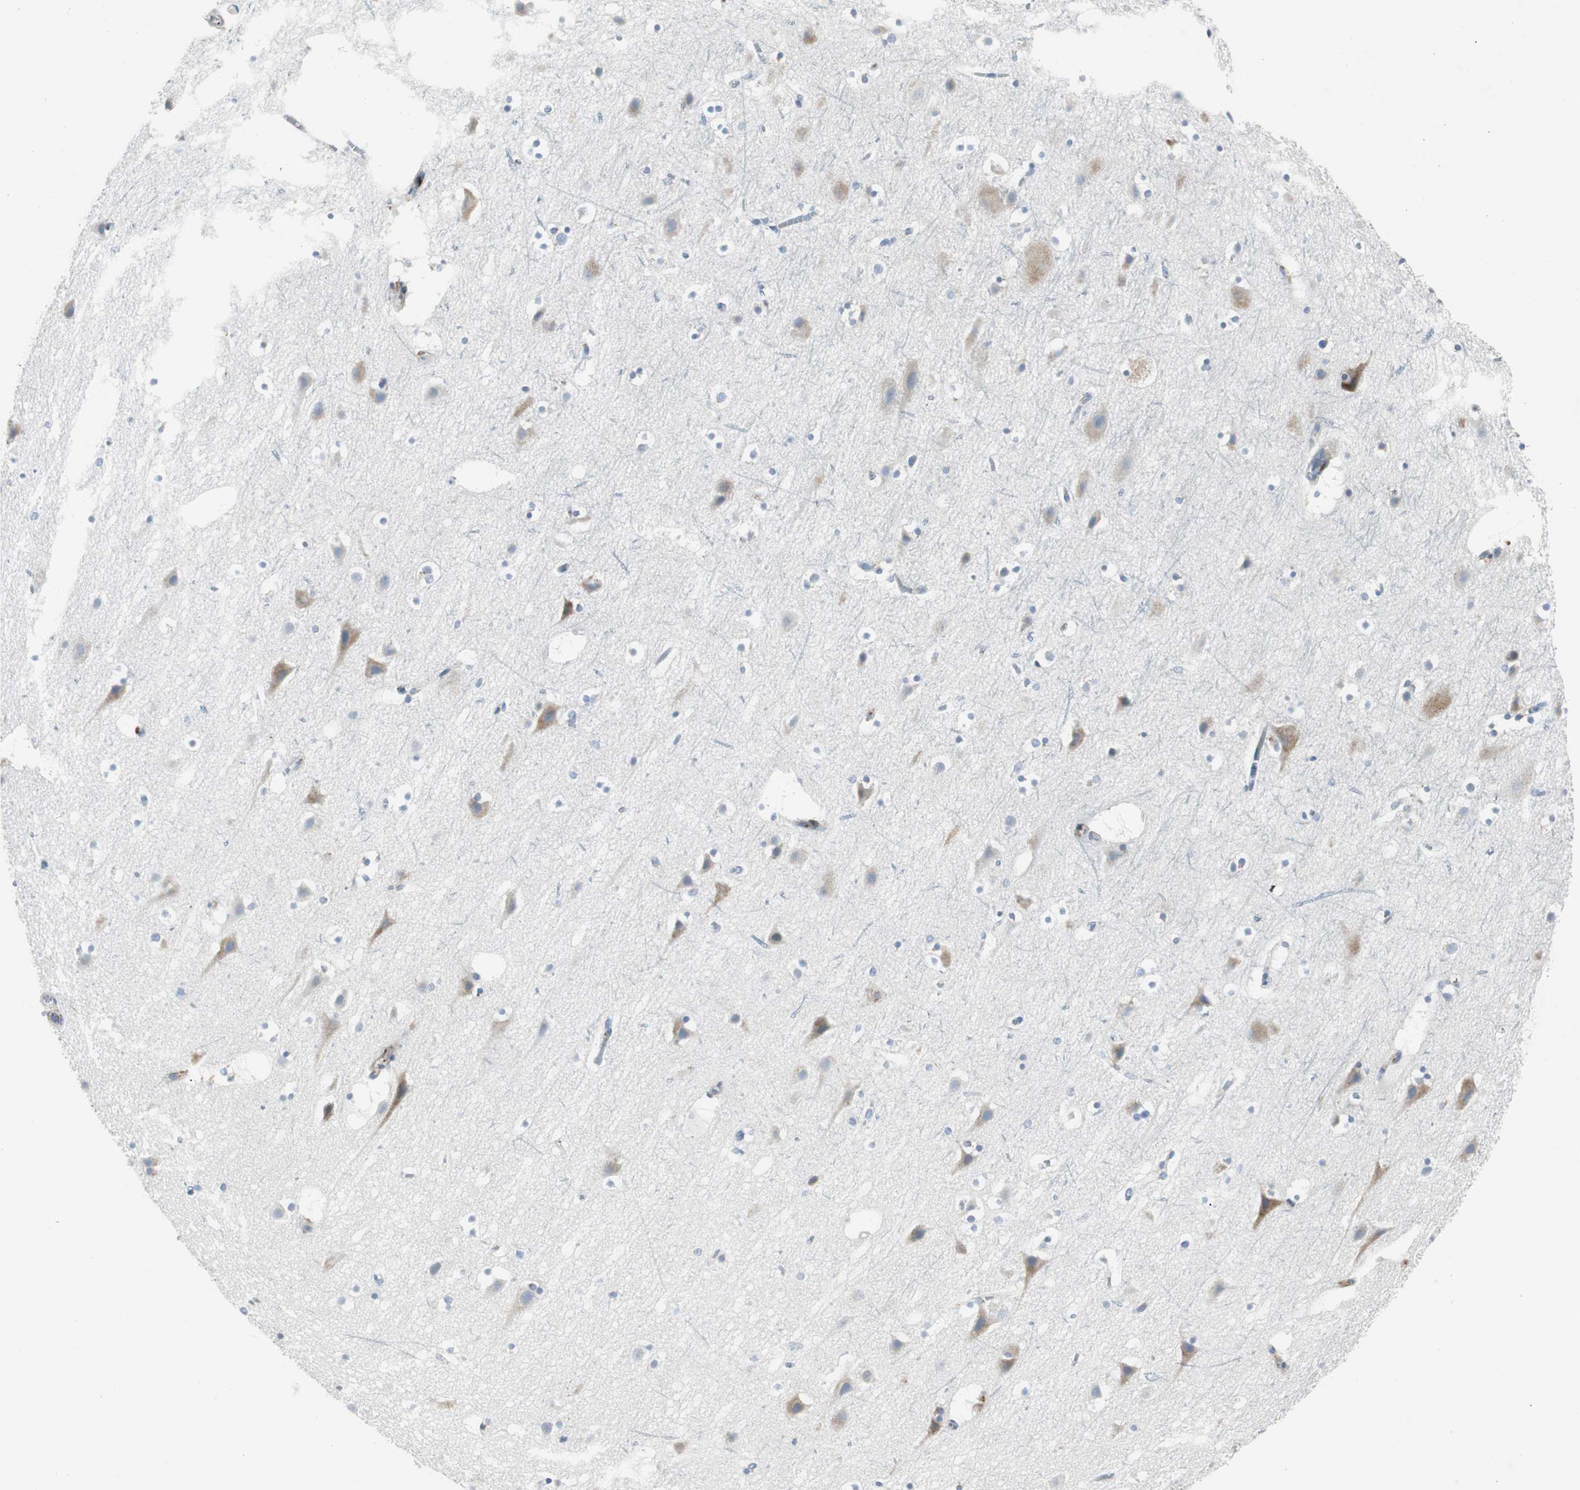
{"staining": {"intensity": "negative", "quantity": "none", "location": "none"}, "tissue": "cerebral cortex", "cell_type": "Endothelial cells", "image_type": "normal", "snomed": [{"axis": "morphology", "description": "Normal tissue, NOS"}, {"axis": "topography", "description": "Cerebral cortex"}], "caption": "Protein analysis of normal cerebral cortex demonstrates no significant staining in endothelial cells.", "gene": "BBC3", "patient": {"sex": "male", "age": 45}}